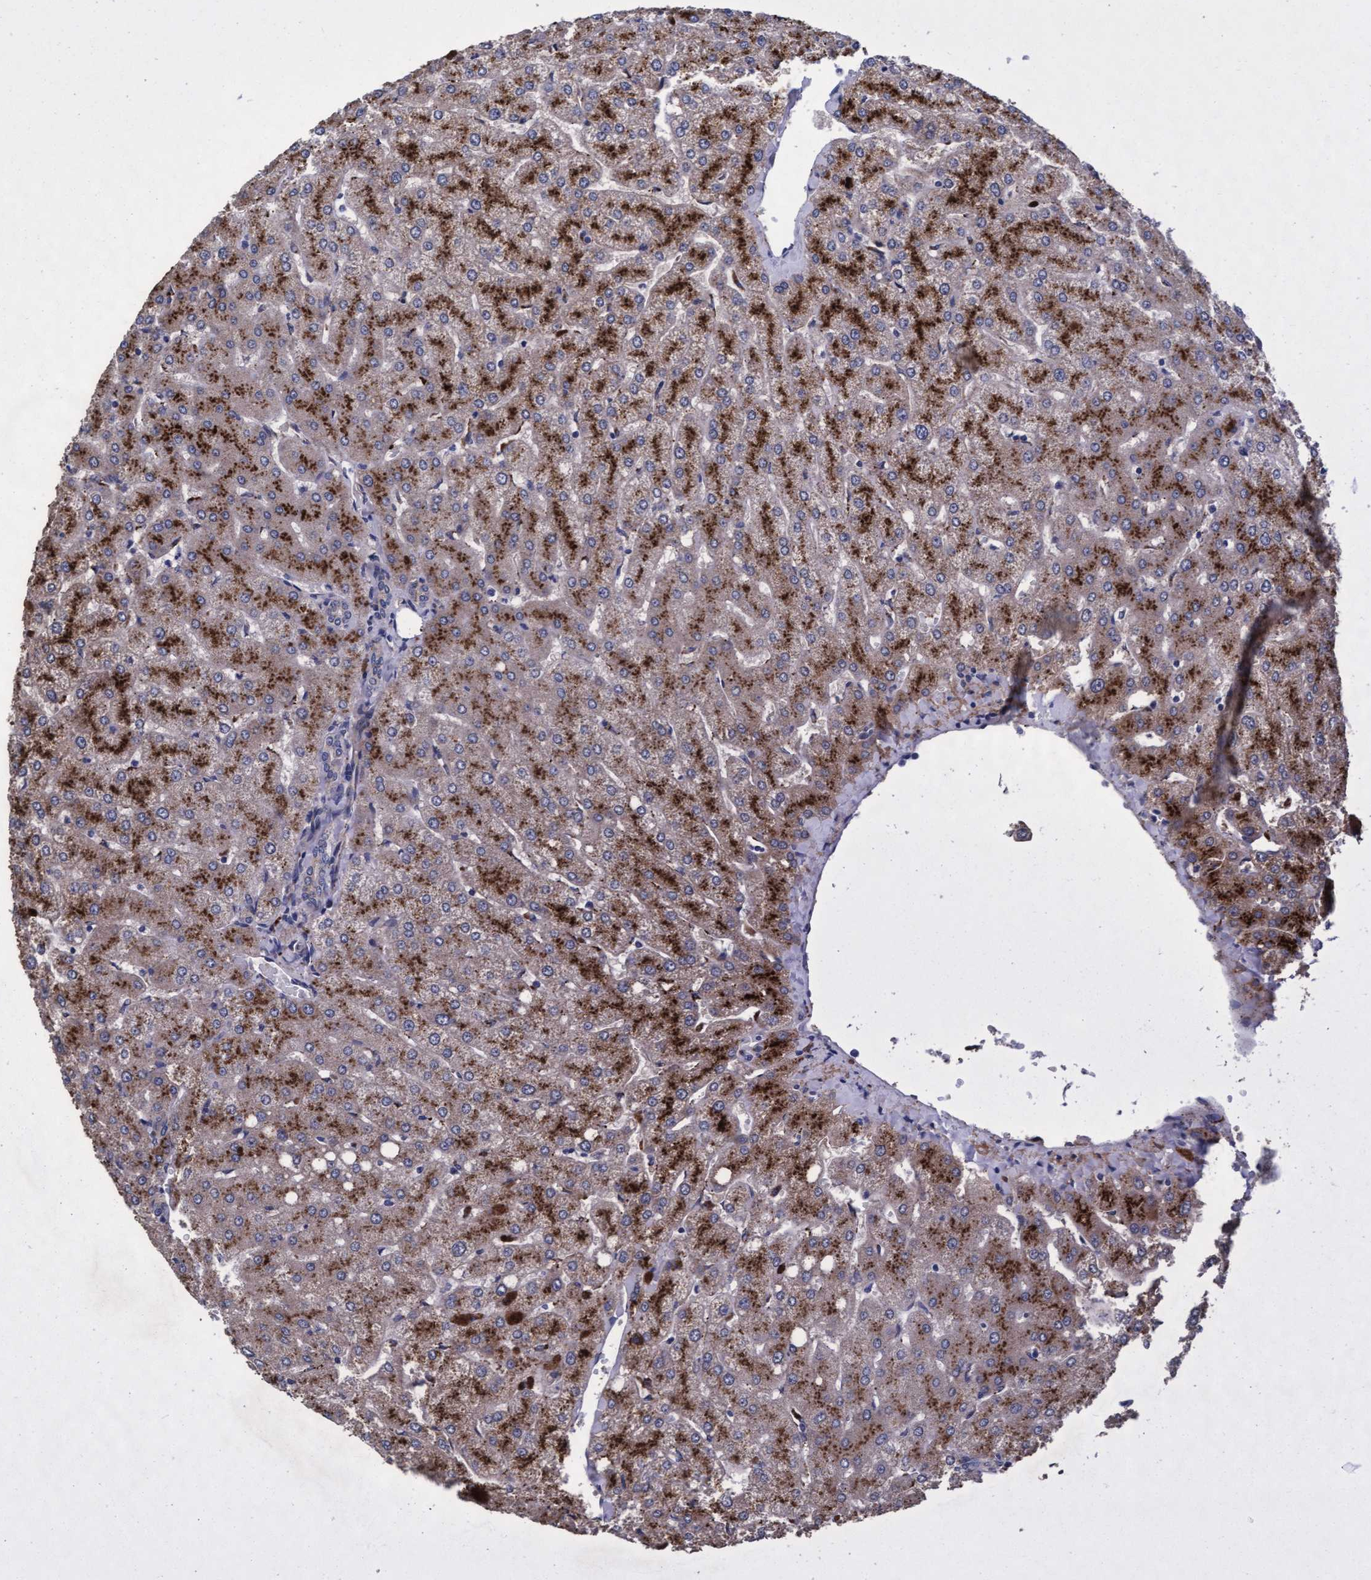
{"staining": {"intensity": "negative", "quantity": "none", "location": "none"}, "tissue": "liver", "cell_type": "Cholangiocytes", "image_type": "normal", "snomed": [{"axis": "morphology", "description": "Normal tissue, NOS"}, {"axis": "topography", "description": "Liver"}], "caption": "Human liver stained for a protein using immunohistochemistry (IHC) reveals no staining in cholangiocytes.", "gene": "CPQ", "patient": {"sex": "female", "age": 54}}